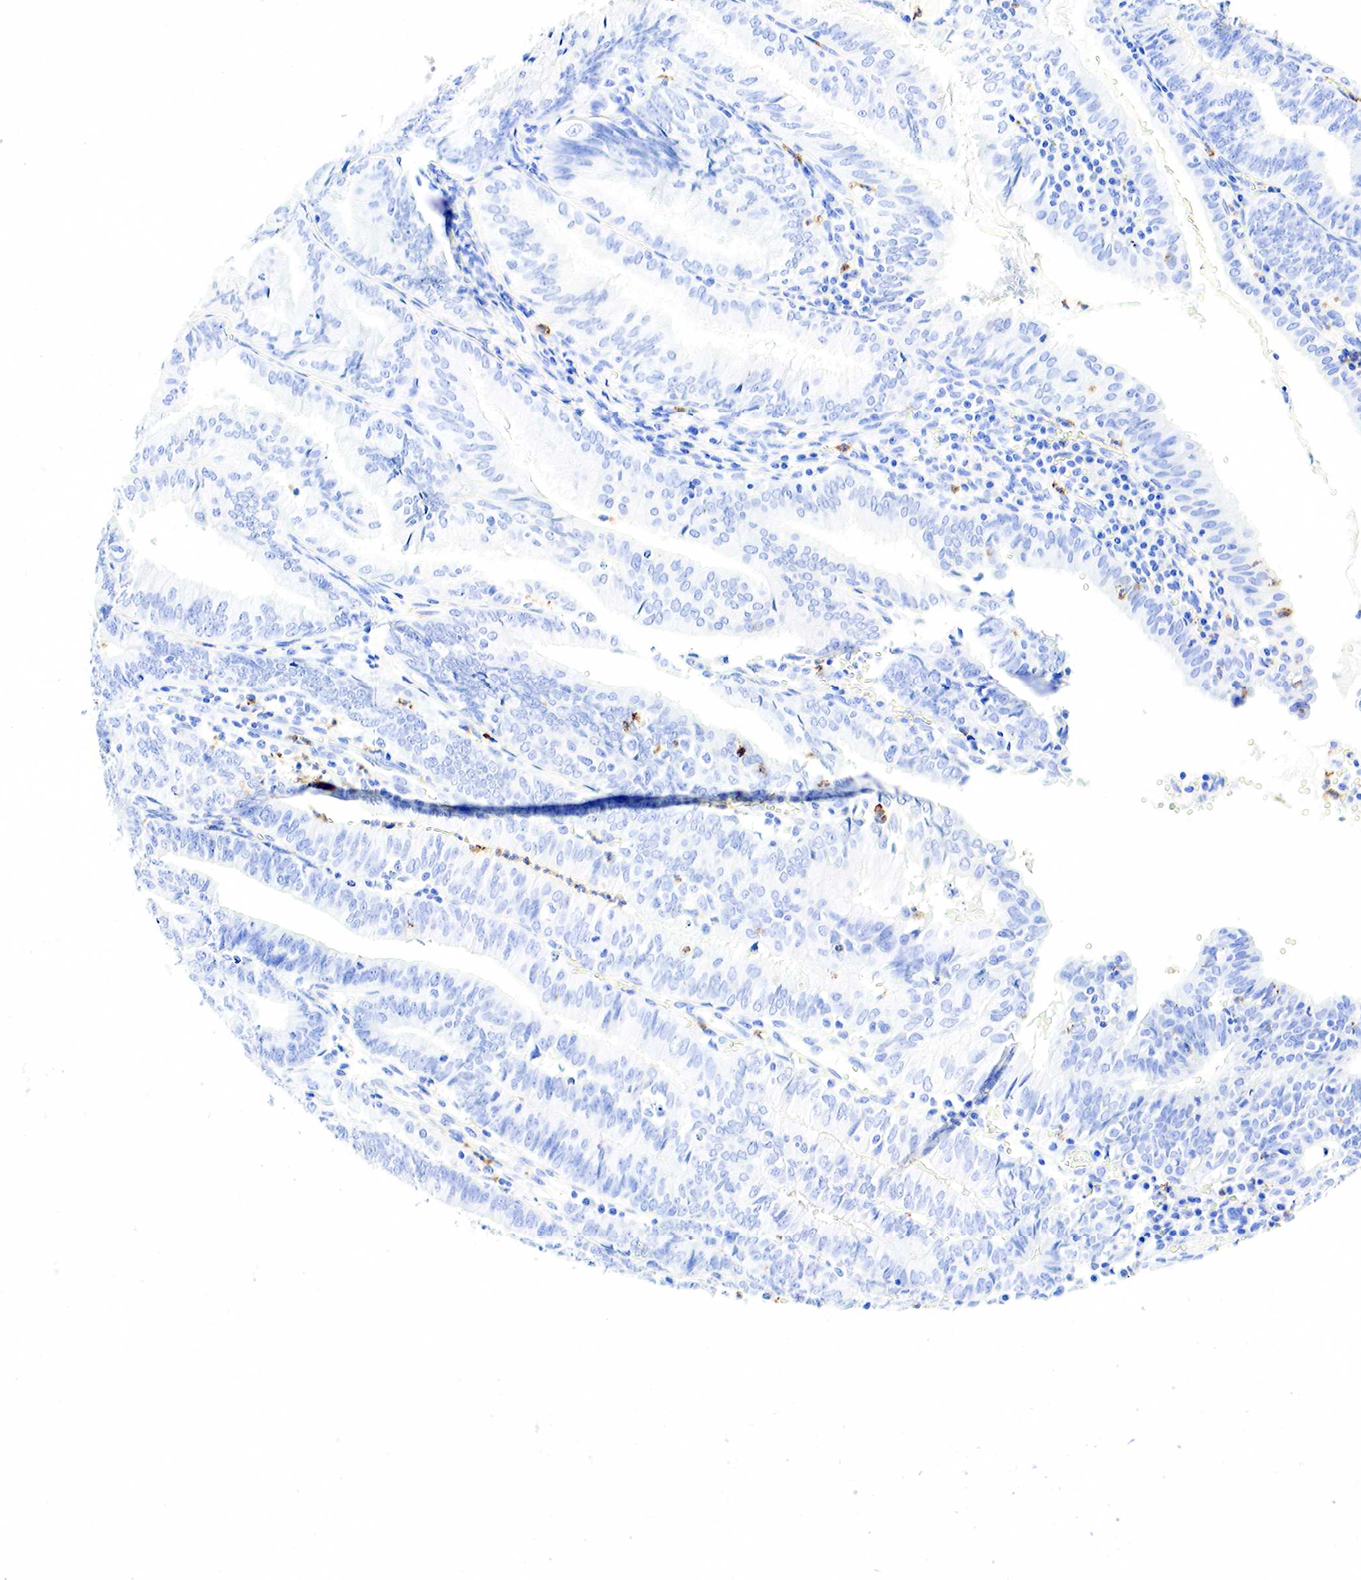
{"staining": {"intensity": "negative", "quantity": "none", "location": "none"}, "tissue": "endometrial cancer", "cell_type": "Tumor cells", "image_type": "cancer", "snomed": [{"axis": "morphology", "description": "Adenocarcinoma, NOS"}, {"axis": "topography", "description": "Endometrium"}], "caption": "DAB immunohistochemical staining of endometrial cancer displays no significant positivity in tumor cells. The staining is performed using DAB brown chromogen with nuclei counter-stained in using hematoxylin.", "gene": "FUT4", "patient": {"sex": "female", "age": 66}}